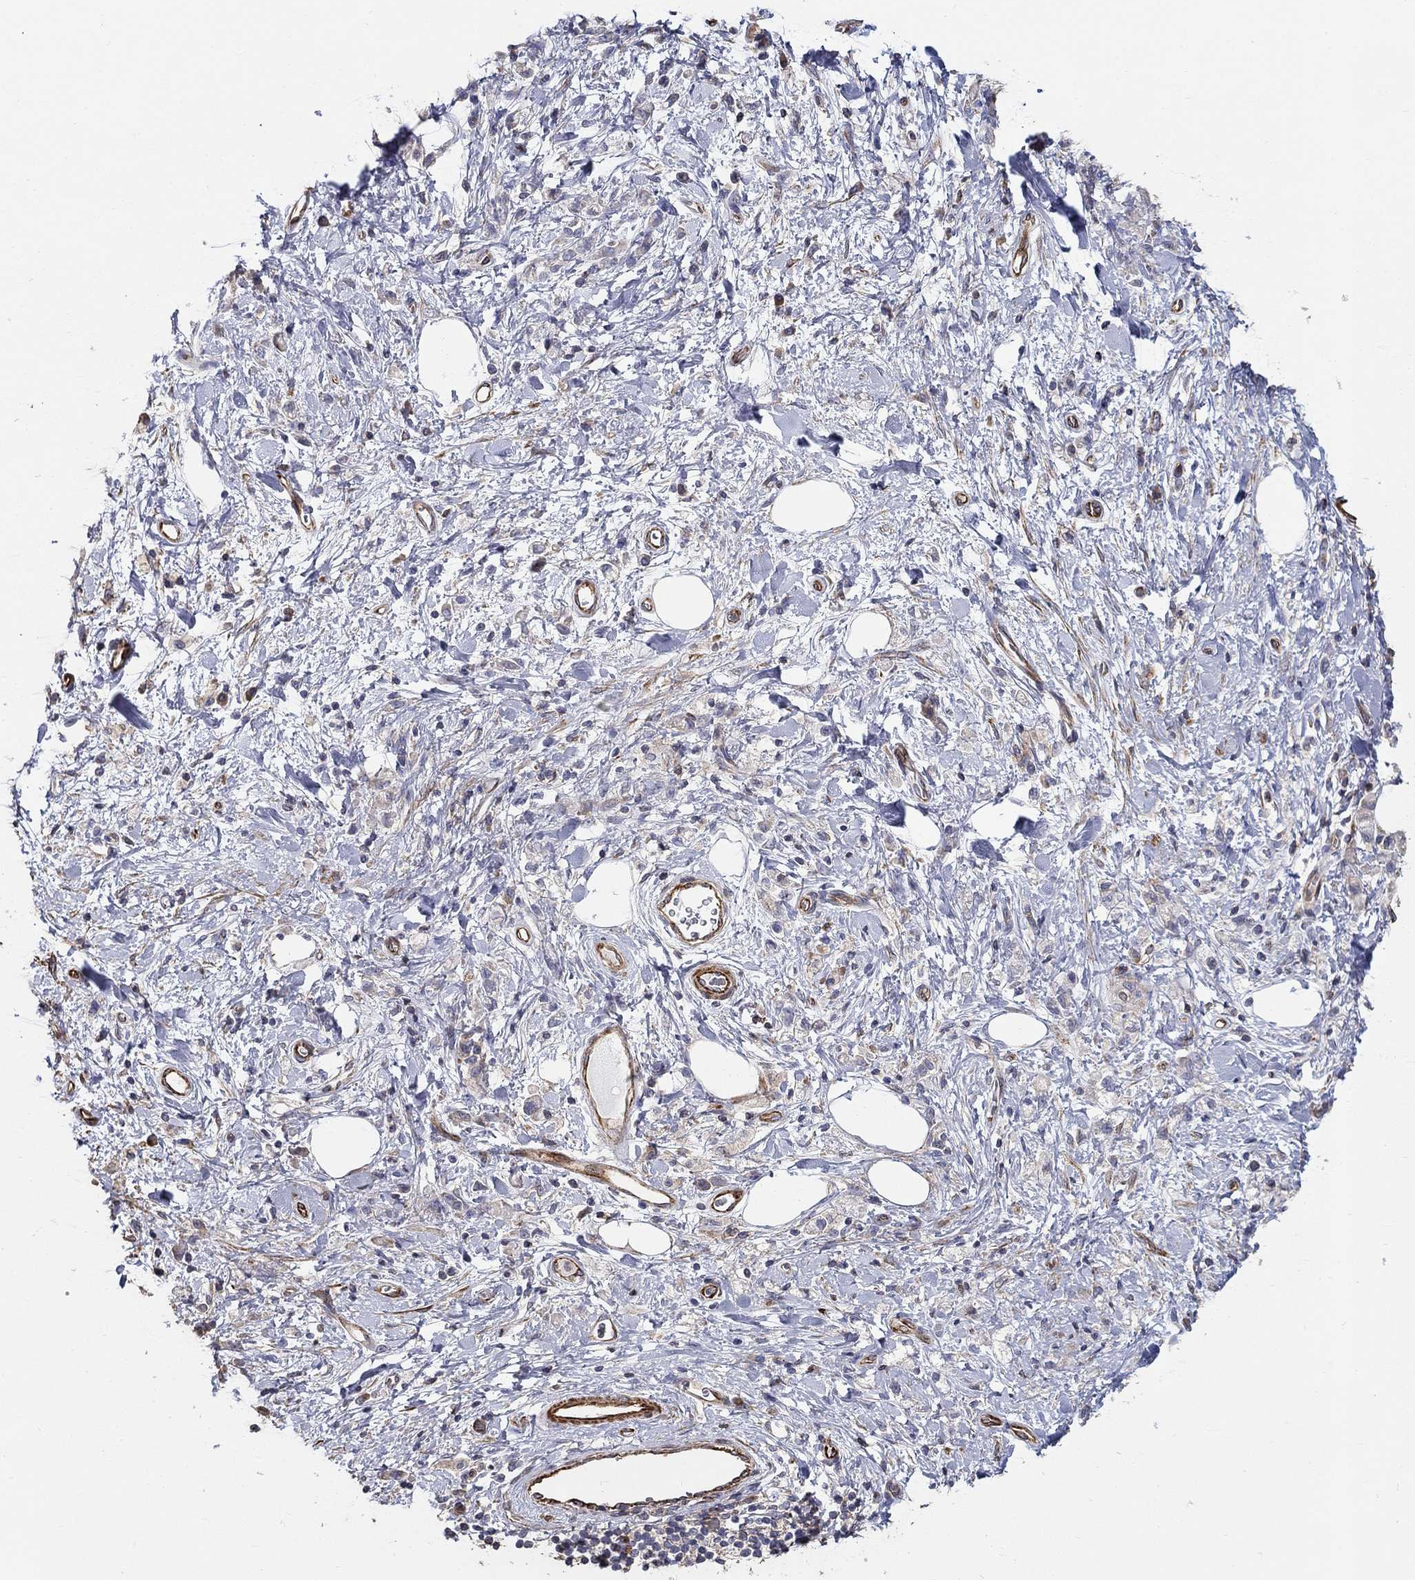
{"staining": {"intensity": "weak", "quantity": "25%-75%", "location": "cytoplasmic/membranous"}, "tissue": "stomach cancer", "cell_type": "Tumor cells", "image_type": "cancer", "snomed": [{"axis": "morphology", "description": "Adenocarcinoma, NOS"}, {"axis": "topography", "description": "Stomach"}], "caption": "This image shows immunohistochemistry (IHC) staining of human stomach cancer (adenocarcinoma), with low weak cytoplasmic/membranous staining in approximately 25%-75% of tumor cells.", "gene": "NPHP1", "patient": {"sex": "male", "age": 77}}